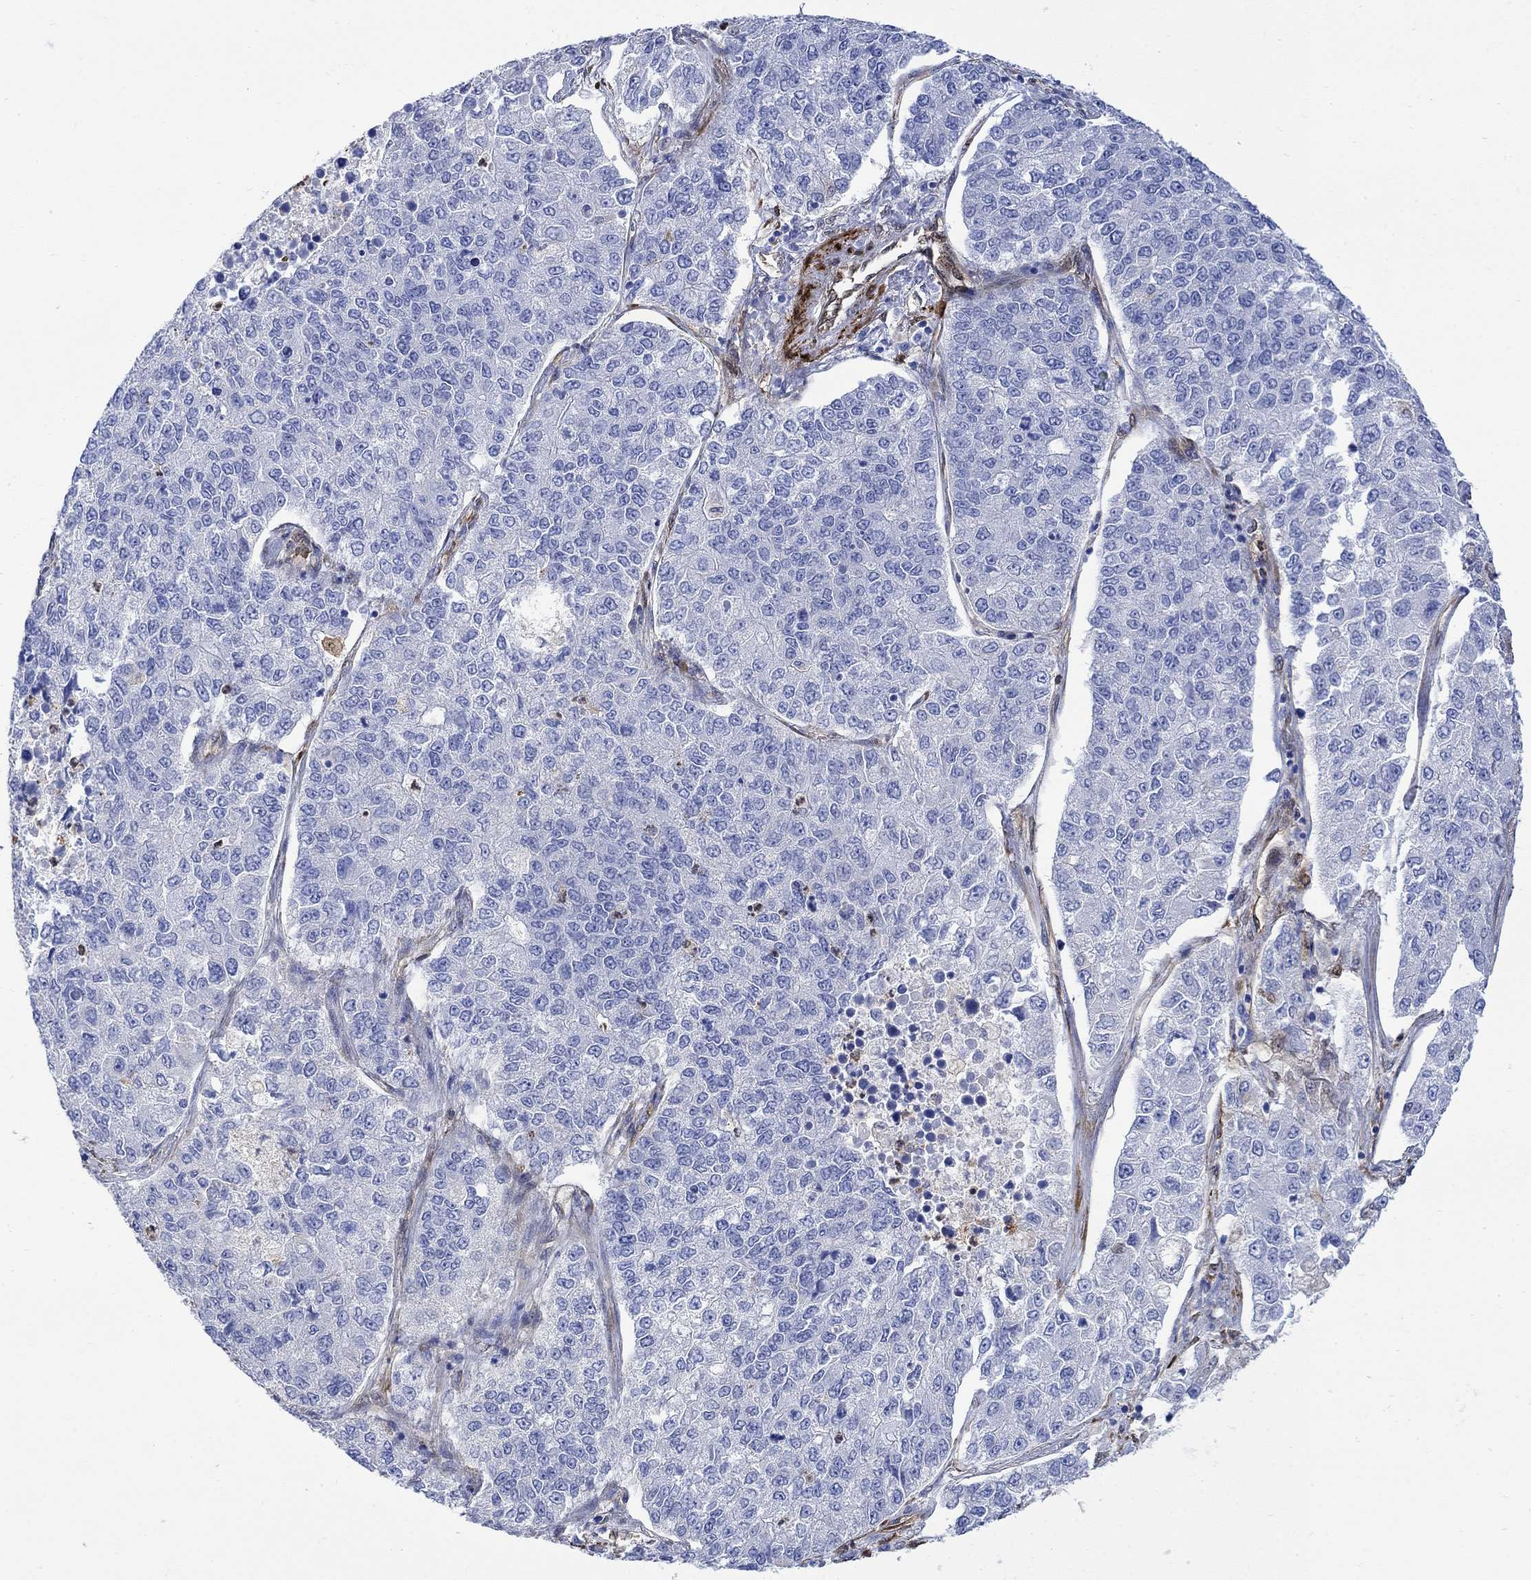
{"staining": {"intensity": "negative", "quantity": "none", "location": "none"}, "tissue": "lung cancer", "cell_type": "Tumor cells", "image_type": "cancer", "snomed": [{"axis": "morphology", "description": "Adenocarcinoma, NOS"}, {"axis": "topography", "description": "Lung"}], "caption": "DAB (3,3'-diaminobenzidine) immunohistochemical staining of human lung adenocarcinoma demonstrates no significant staining in tumor cells.", "gene": "TGM2", "patient": {"sex": "male", "age": 49}}